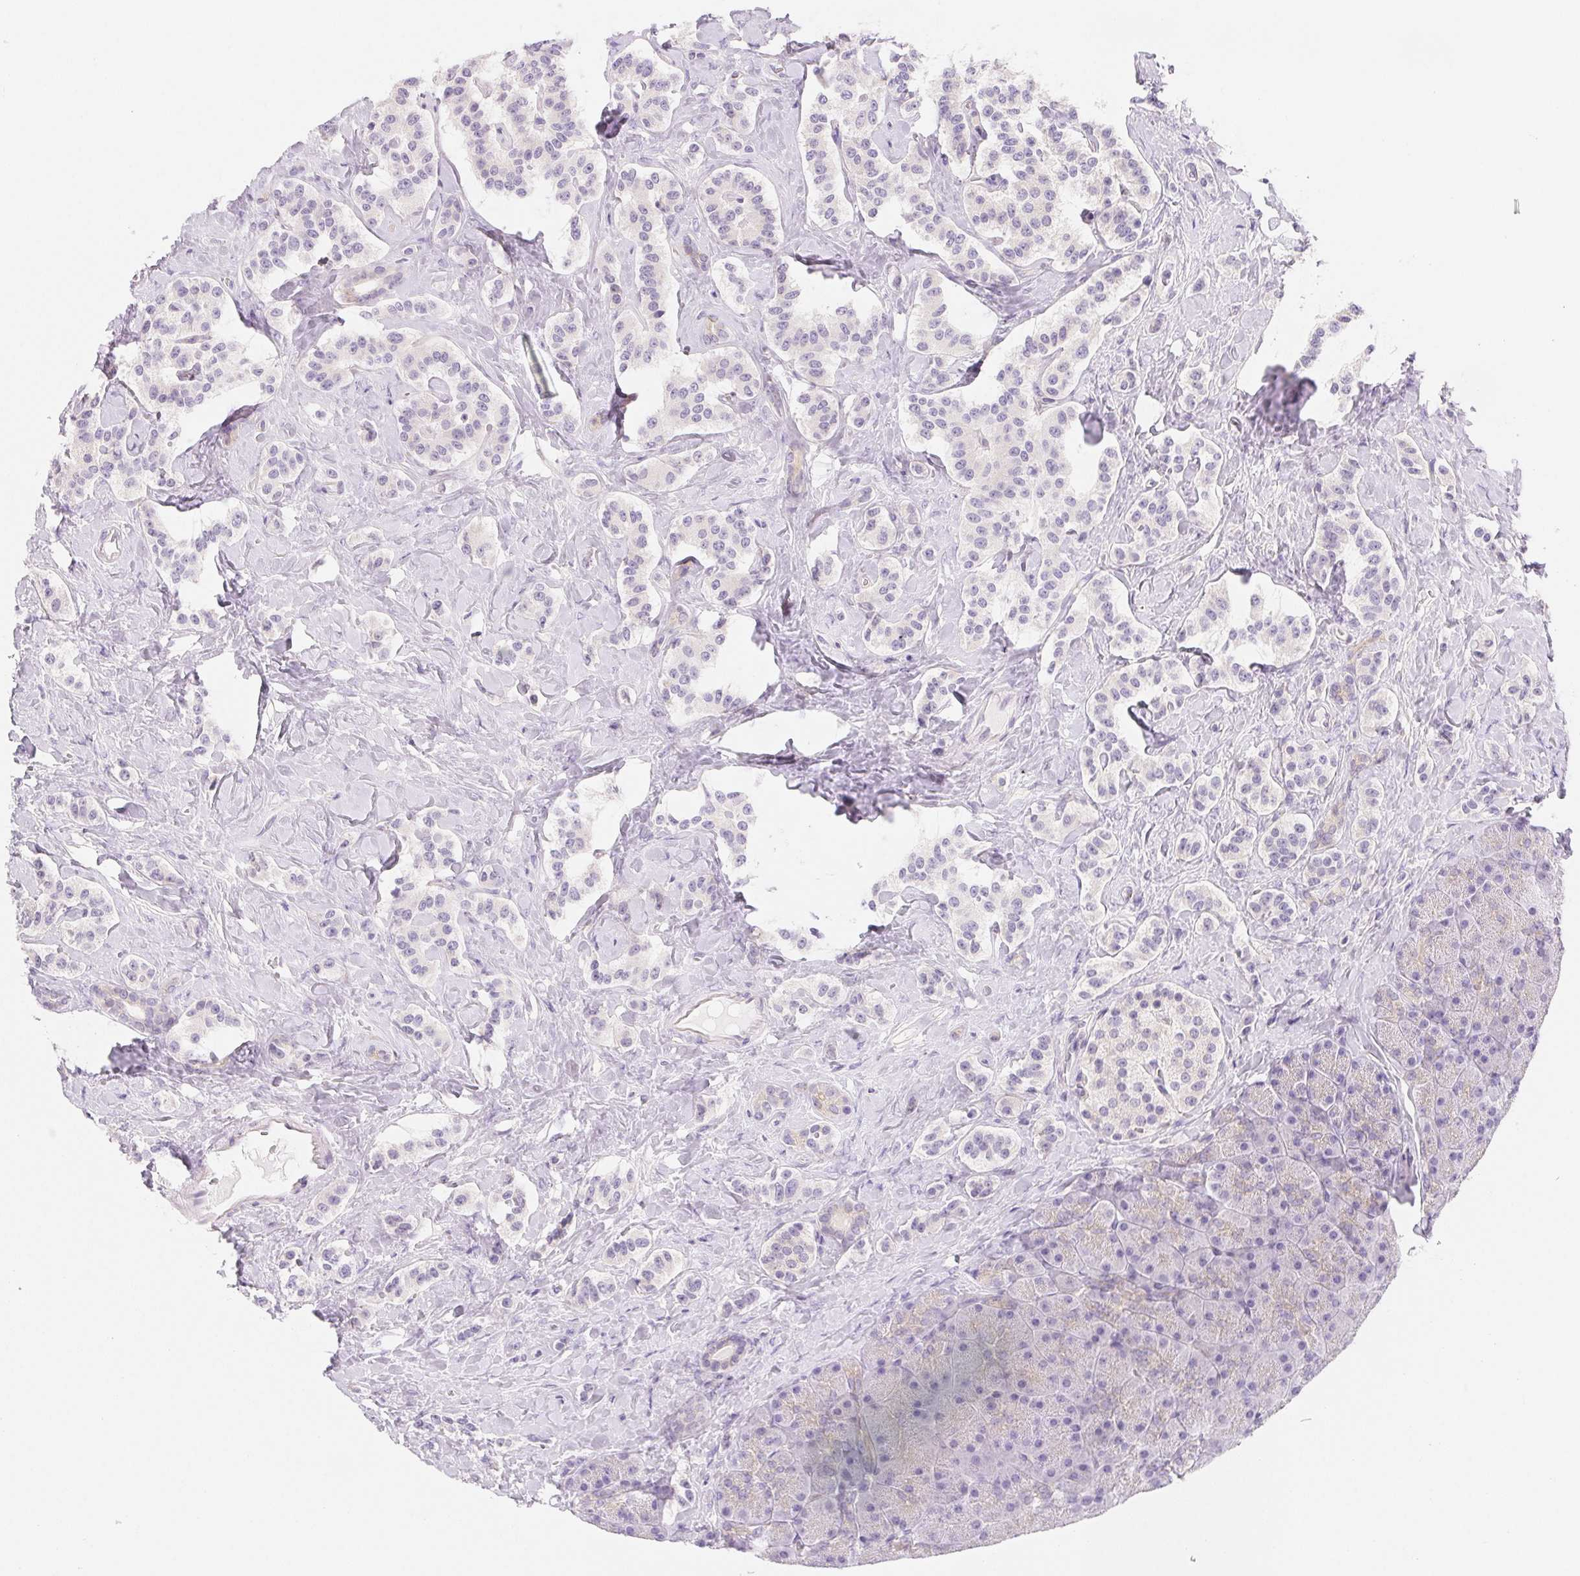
{"staining": {"intensity": "negative", "quantity": "none", "location": "none"}, "tissue": "carcinoid", "cell_type": "Tumor cells", "image_type": "cancer", "snomed": [{"axis": "morphology", "description": "Normal tissue, NOS"}, {"axis": "morphology", "description": "Carcinoid, malignant, NOS"}, {"axis": "topography", "description": "Pancreas"}], "caption": "Carcinoid was stained to show a protein in brown. There is no significant expression in tumor cells.", "gene": "CTNND2", "patient": {"sex": "male", "age": 36}}